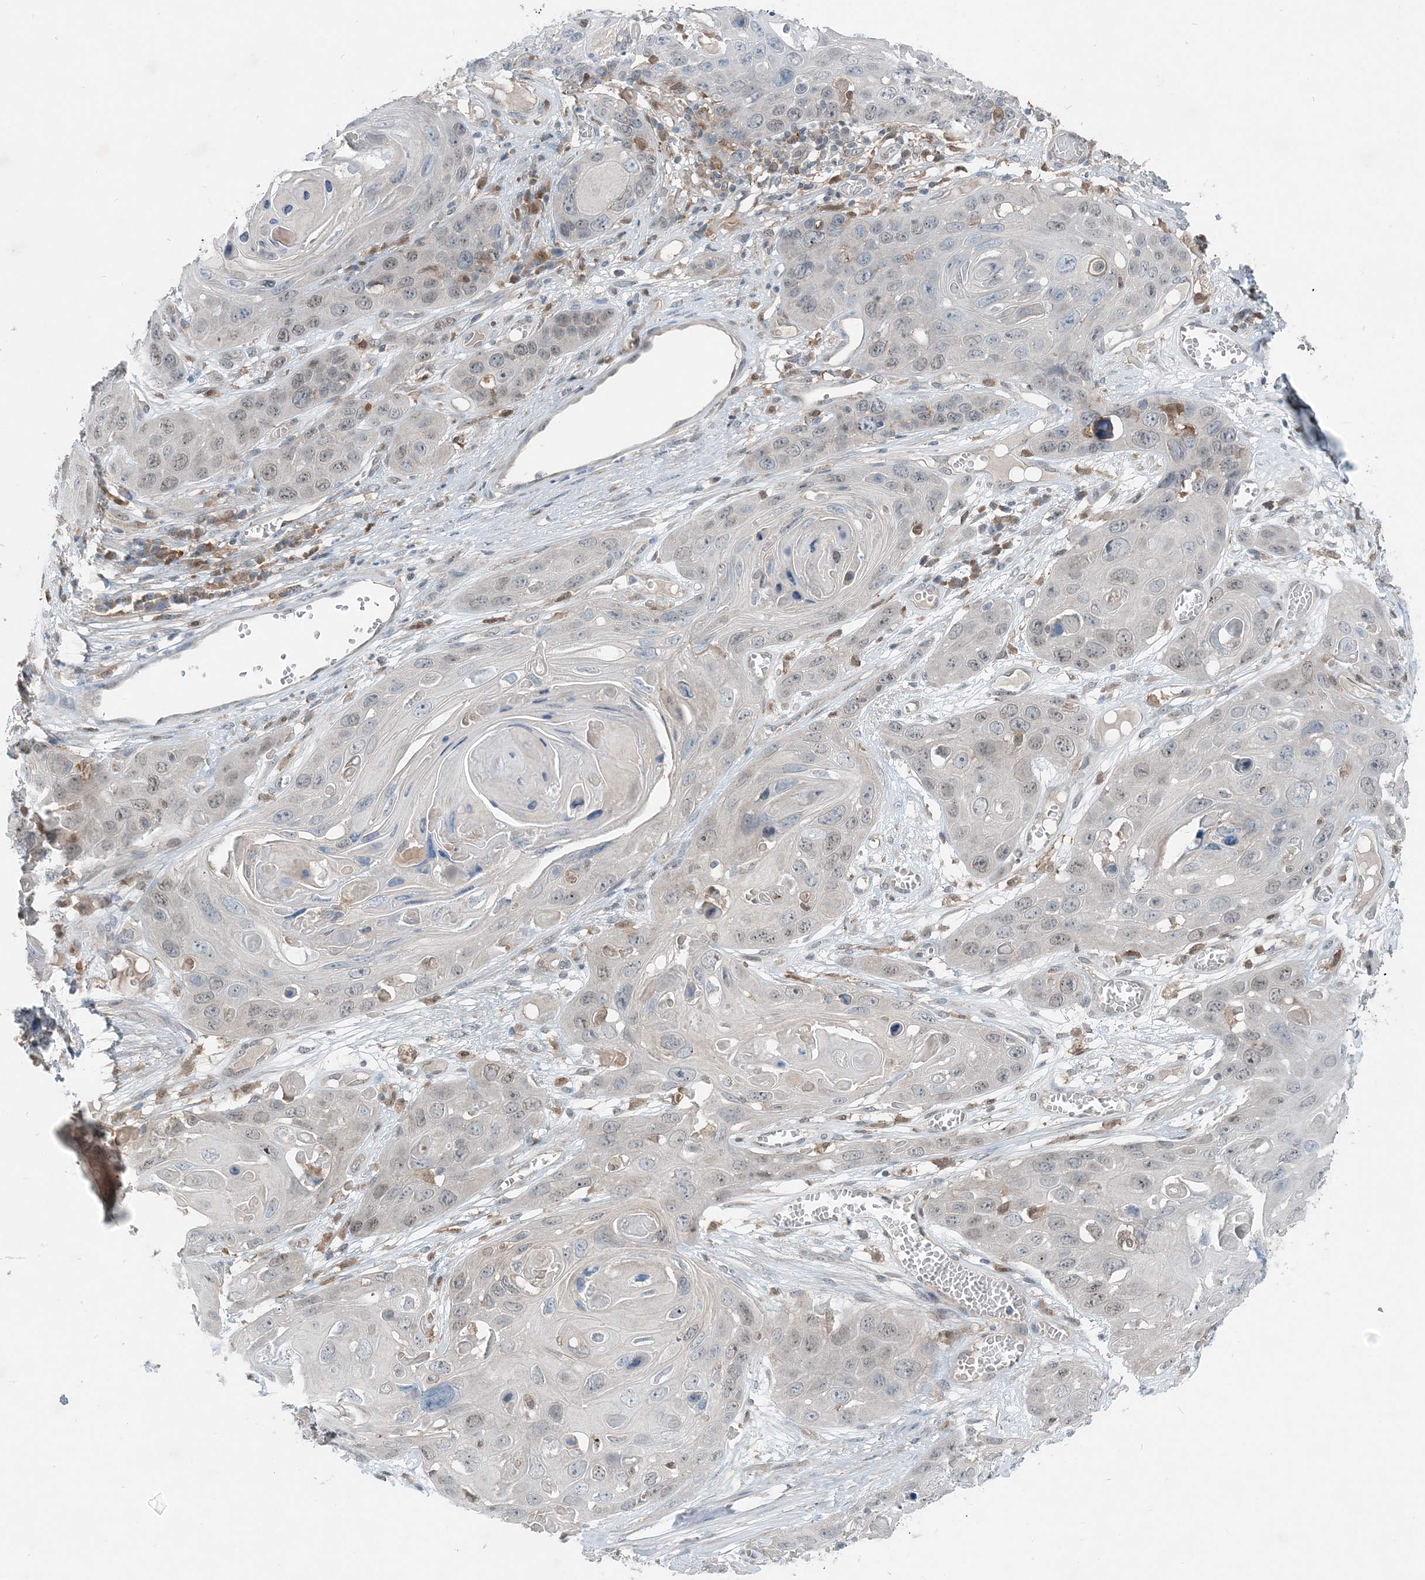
{"staining": {"intensity": "negative", "quantity": "none", "location": "none"}, "tissue": "skin cancer", "cell_type": "Tumor cells", "image_type": "cancer", "snomed": [{"axis": "morphology", "description": "Squamous cell carcinoma, NOS"}, {"axis": "topography", "description": "Skin"}], "caption": "The micrograph demonstrates no staining of tumor cells in skin cancer (squamous cell carcinoma).", "gene": "ARMH1", "patient": {"sex": "male", "age": 55}}